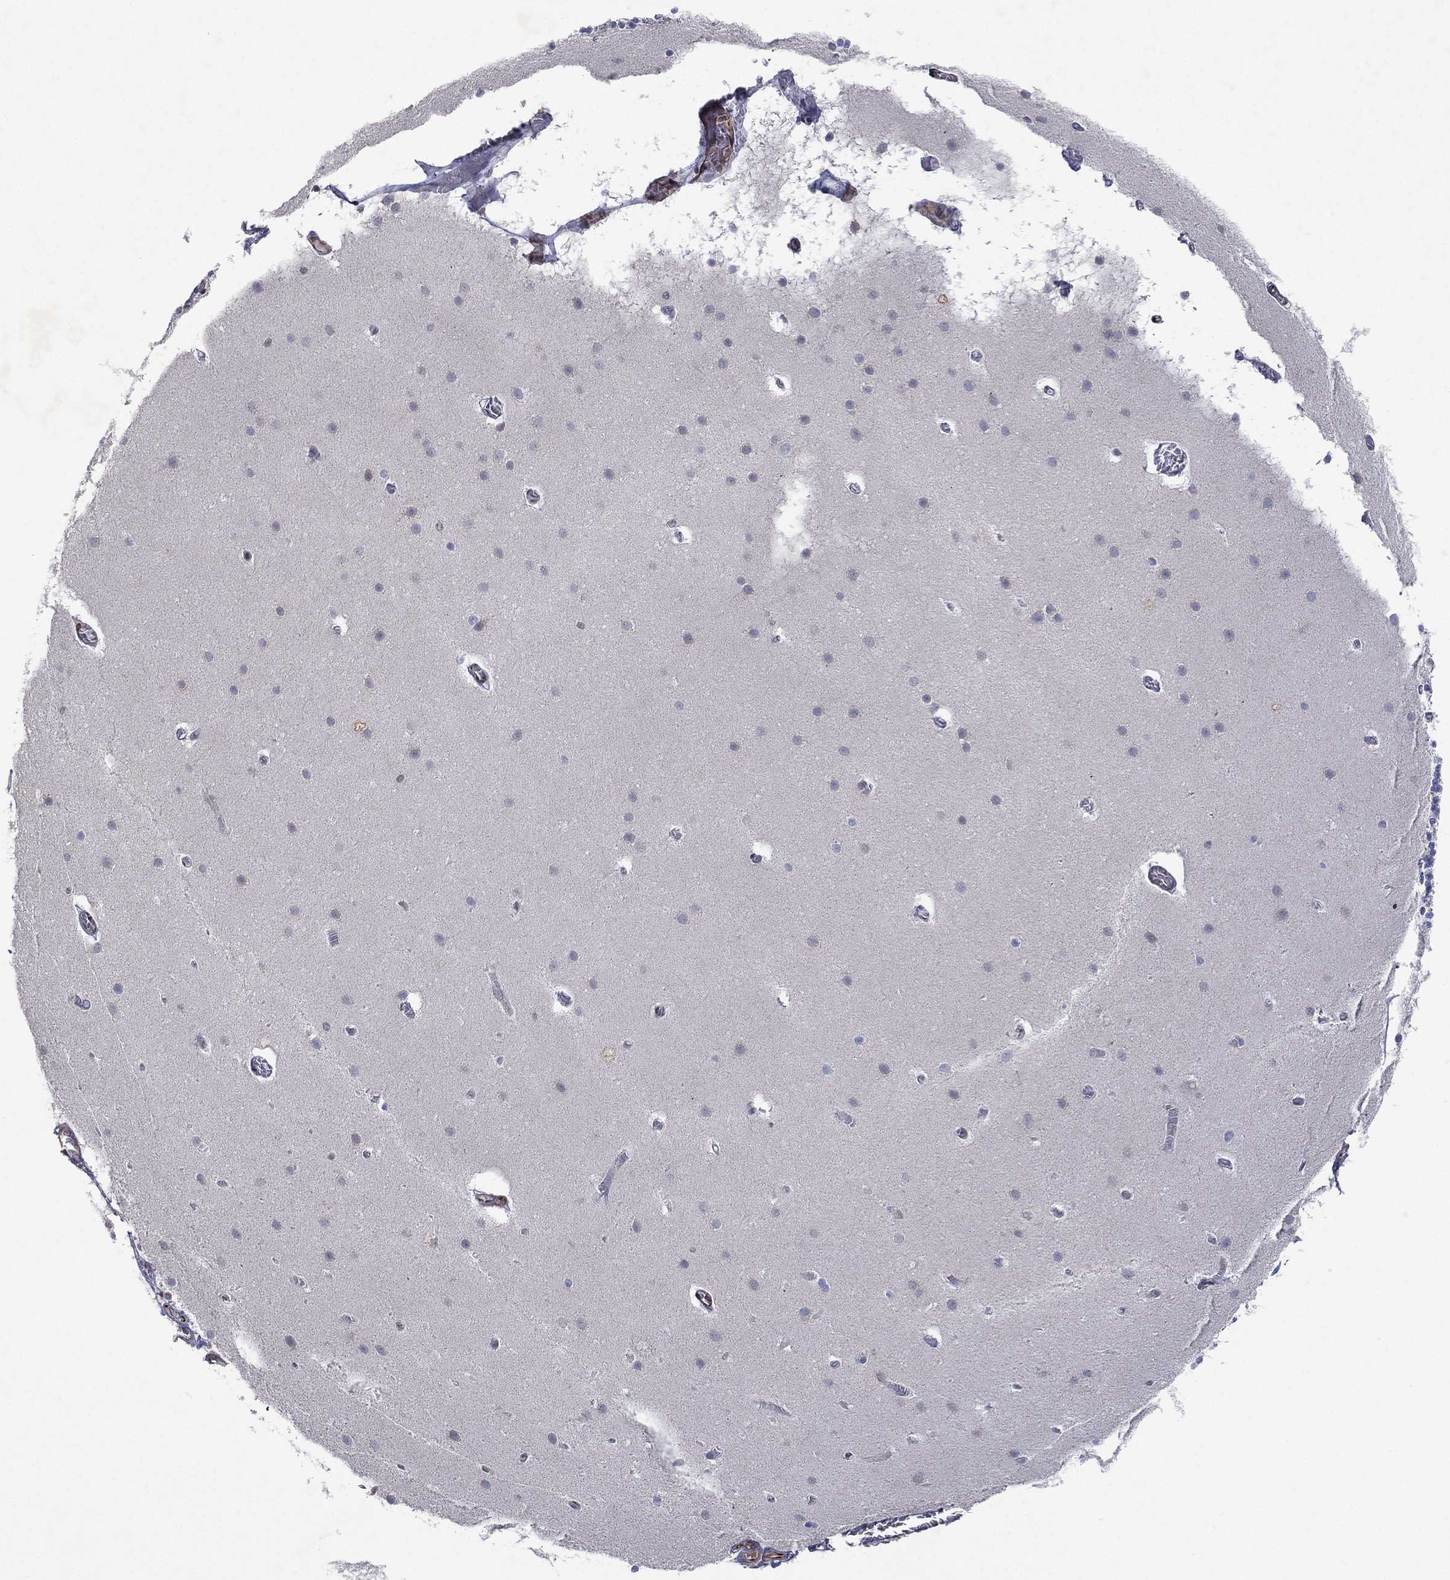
{"staining": {"intensity": "negative", "quantity": "none", "location": "none"}, "tissue": "cerebellum", "cell_type": "Cells in granular layer", "image_type": "normal", "snomed": [{"axis": "morphology", "description": "Normal tissue, NOS"}, {"axis": "topography", "description": "Cerebellum"}], "caption": "Cerebellum stained for a protein using immunohistochemistry (IHC) displays no staining cells in granular layer.", "gene": "FLI1", "patient": {"sex": "male", "age": 70}}